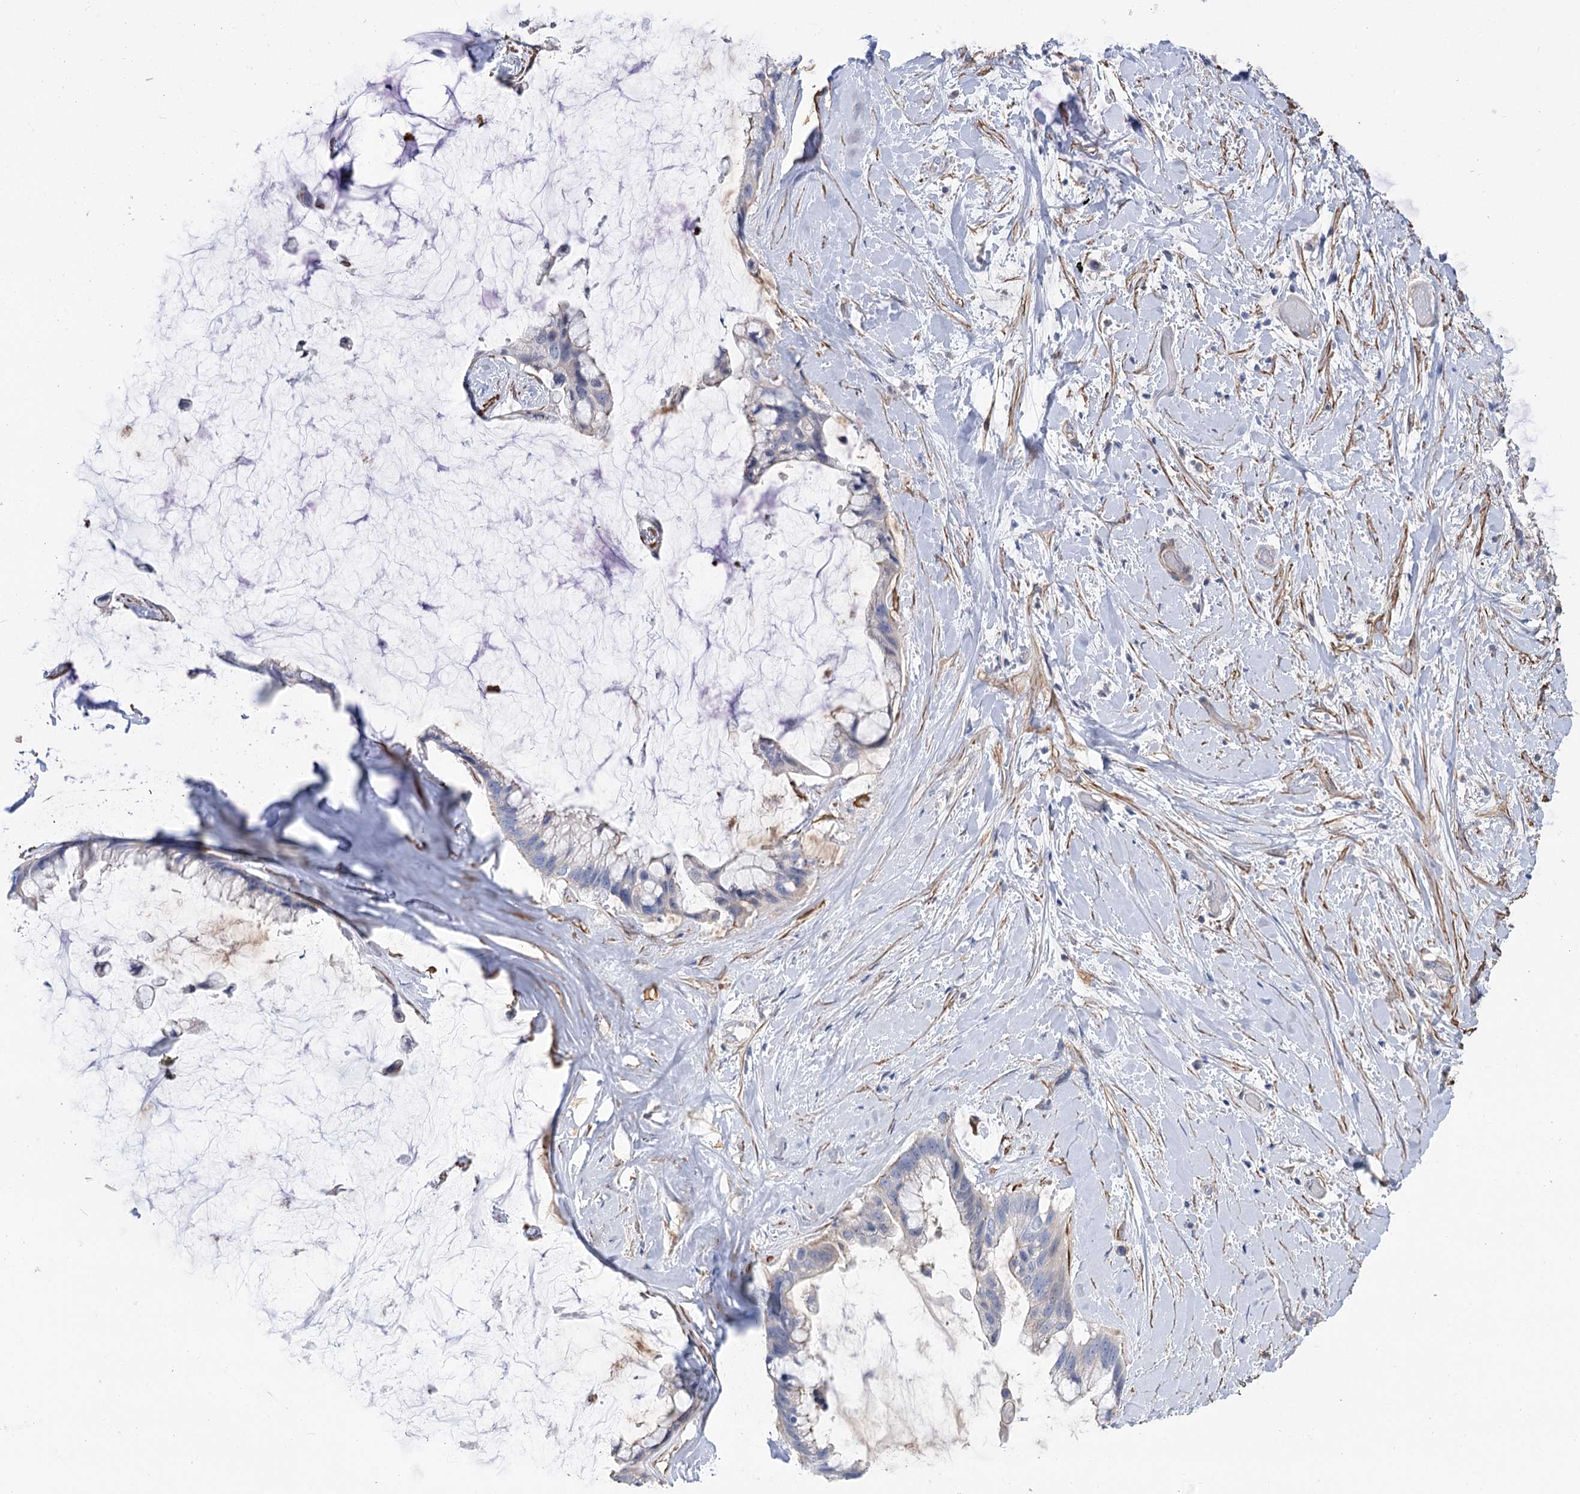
{"staining": {"intensity": "negative", "quantity": "none", "location": "none"}, "tissue": "ovarian cancer", "cell_type": "Tumor cells", "image_type": "cancer", "snomed": [{"axis": "morphology", "description": "Cystadenocarcinoma, mucinous, NOS"}, {"axis": "topography", "description": "Ovary"}], "caption": "Tumor cells show no significant positivity in mucinous cystadenocarcinoma (ovarian).", "gene": "WASHC3", "patient": {"sex": "female", "age": 39}}